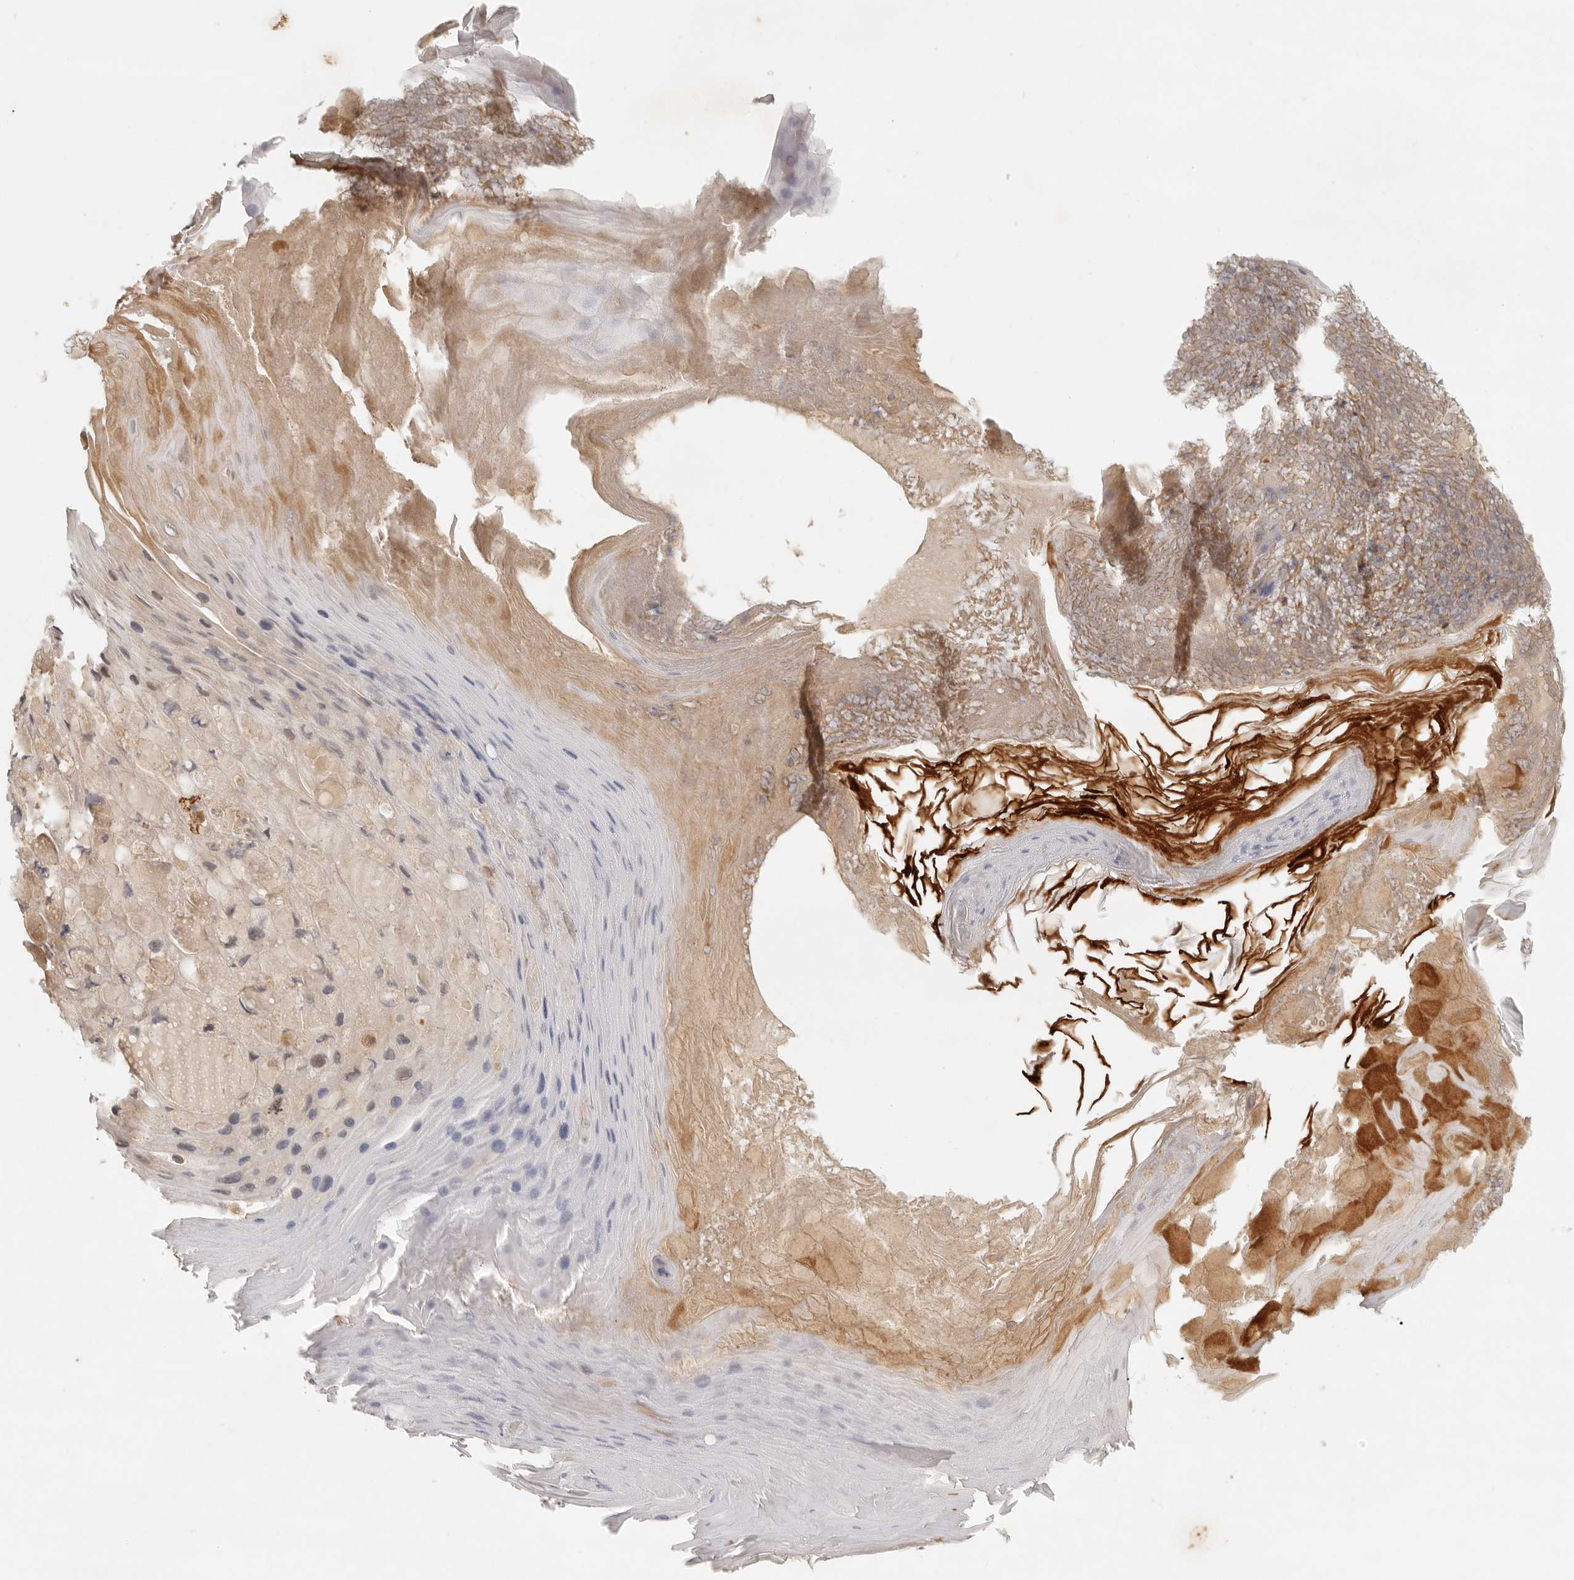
{"staining": {"intensity": "moderate", "quantity": "25%-75%", "location": "cytoplasmic/membranous,nuclear"}, "tissue": "skin cancer", "cell_type": "Tumor cells", "image_type": "cancer", "snomed": [{"axis": "morphology", "description": "Squamous cell carcinoma, NOS"}, {"axis": "topography", "description": "Skin"}], "caption": "Immunohistochemistry (DAB (3,3'-diaminobenzidine)) staining of human skin cancer (squamous cell carcinoma) exhibits moderate cytoplasmic/membranous and nuclear protein positivity in approximately 25%-75% of tumor cells.", "gene": "AHDC1", "patient": {"sex": "female", "age": 88}}